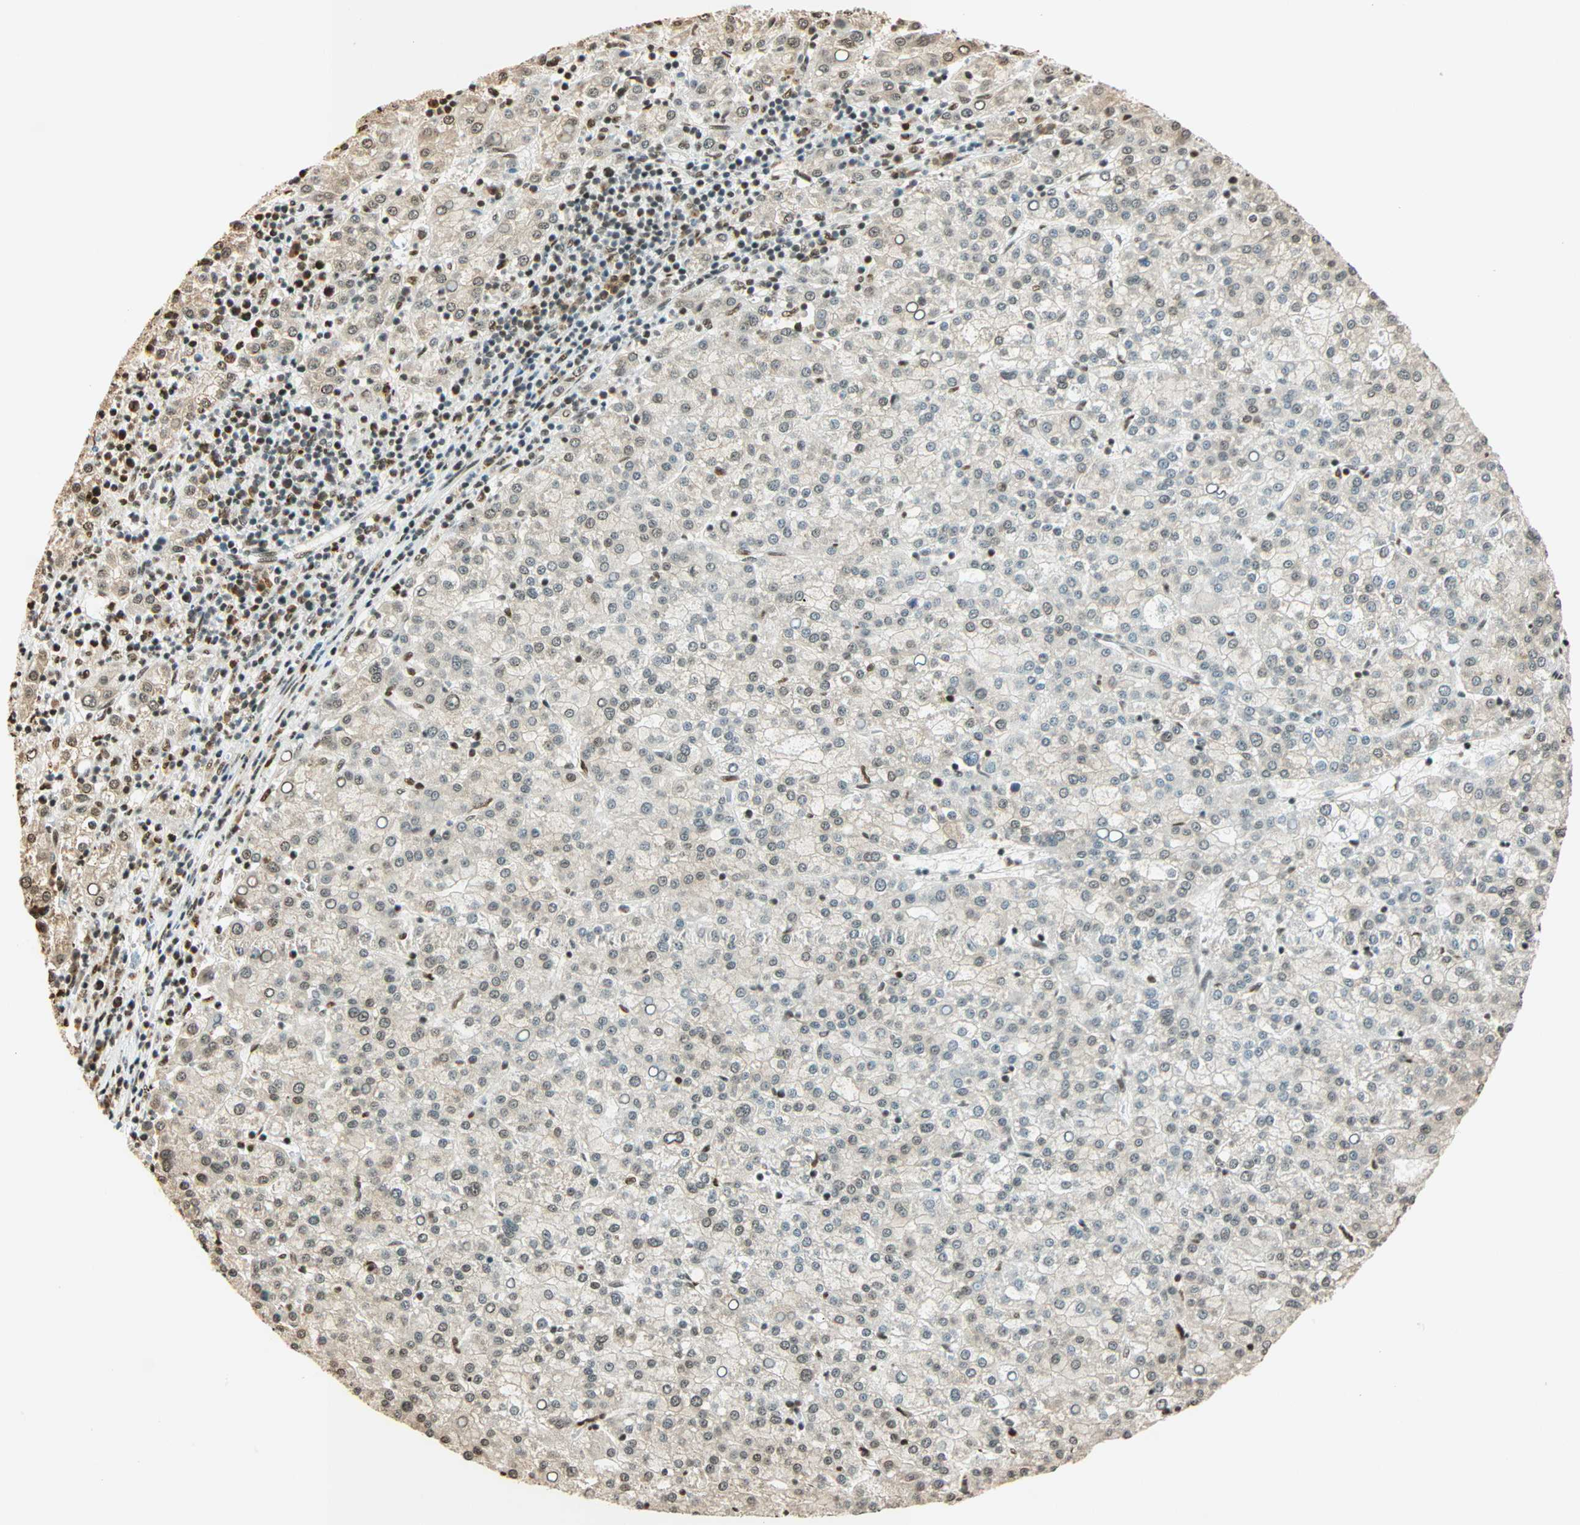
{"staining": {"intensity": "moderate", "quantity": "<25%", "location": "nuclear"}, "tissue": "liver cancer", "cell_type": "Tumor cells", "image_type": "cancer", "snomed": [{"axis": "morphology", "description": "Carcinoma, Hepatocellular, NOS"}, {"axis": "topography", "description": "Liver"}], "caption": "Tumor cells display moderate nuclear positivity in approximately <25% of cells in liver hepatocellular carcinoma.", "gene": "FANCG", "patient": {"sex": "female", "age": 58}}